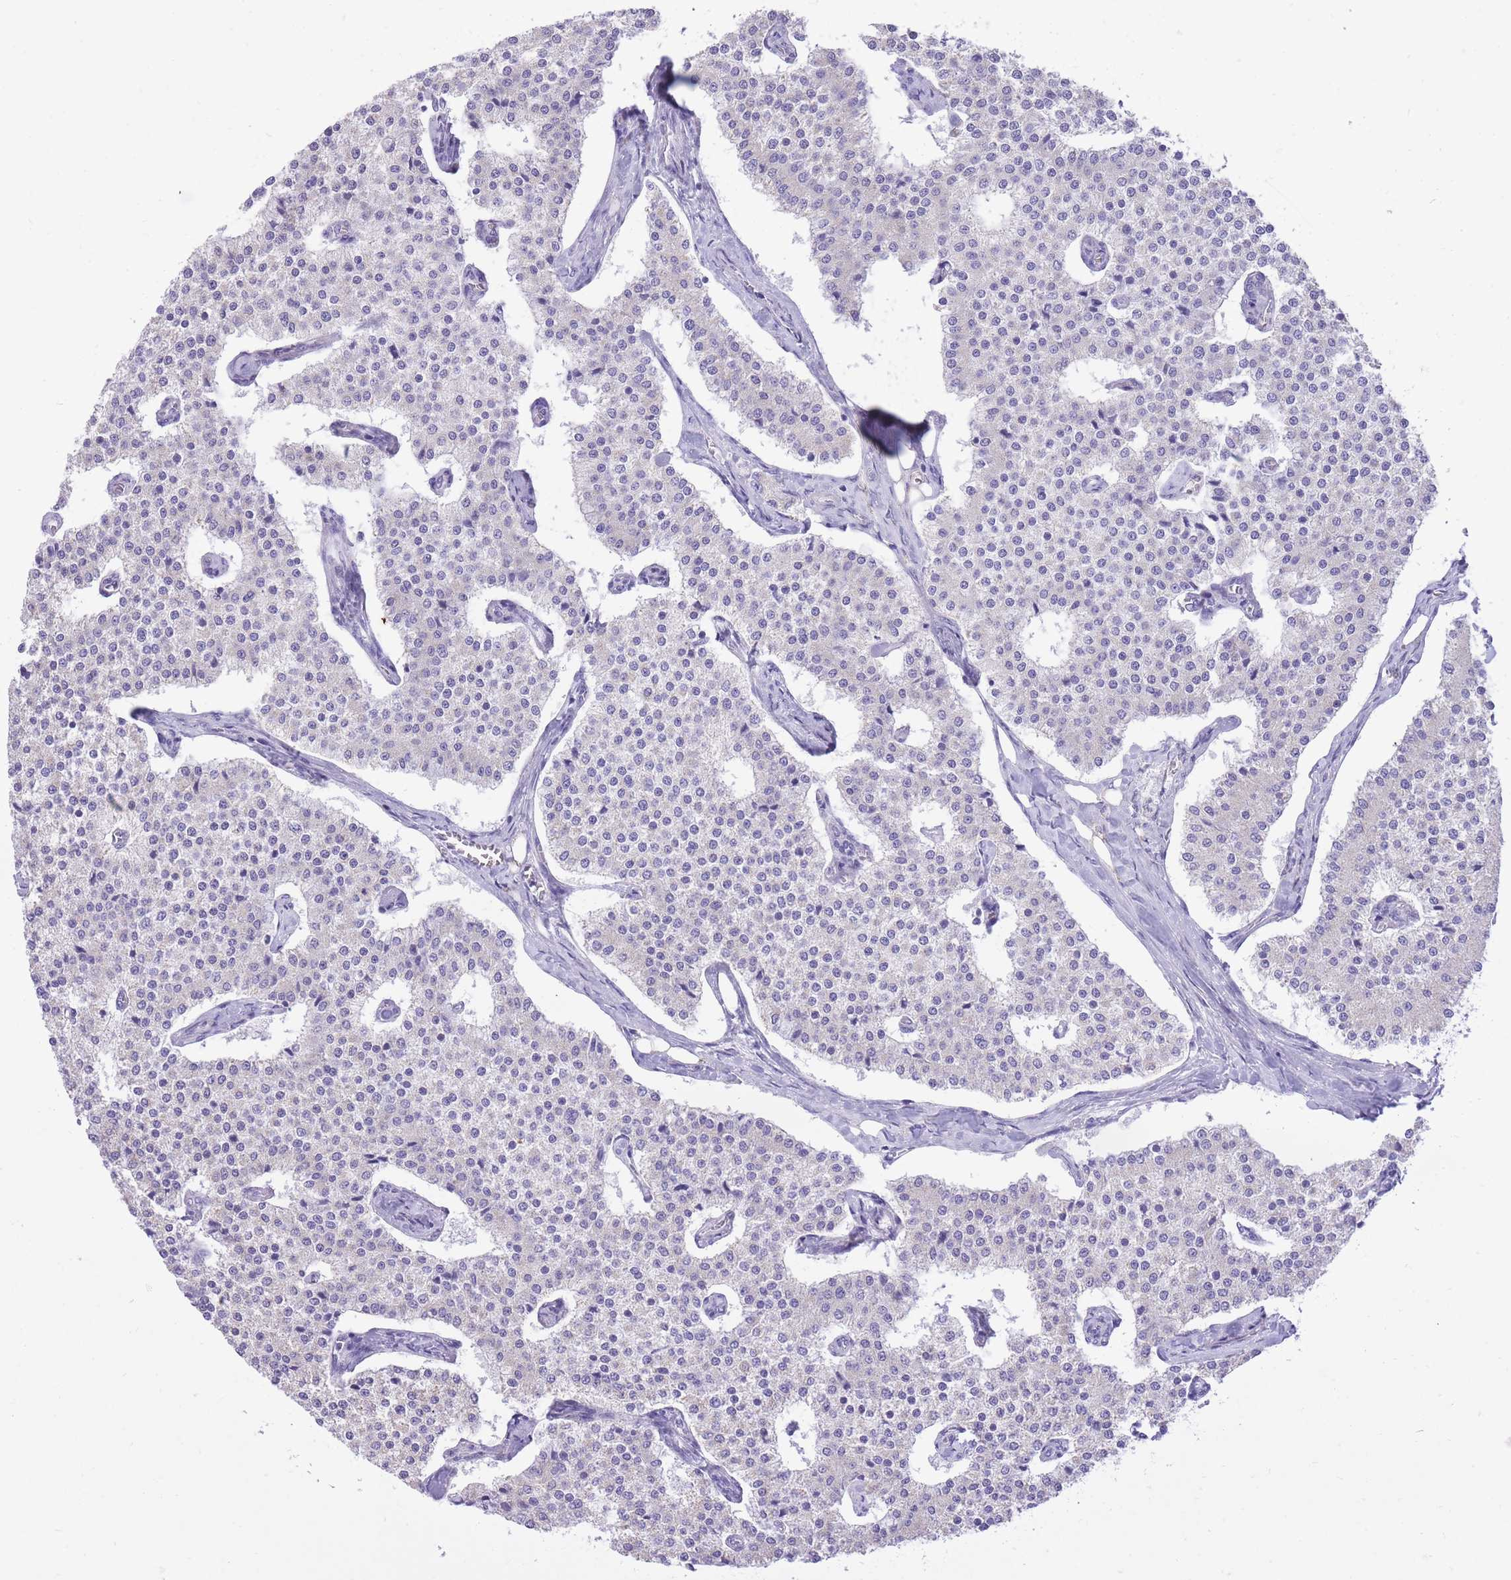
{"staining": {"intensity": "negative", "quantity": "none", "location": "none"}, "tissue": "carcinoid", "cell_type": "Tumor cells", "image_type": "cancer", "snomed": [{"axis": "morphology", "description": "Carcinoid, malignant, NOS"}, {"axis": "topography", "description": "Colon"}], "caption": "IHC image of human malignant carcinoid stained for a protein (brown), which reveals no staining in tumor cells. (DAB (3,3'-diaminobenzidine) immunohistochemistry with hematoxylin counter stain).", "gene": "SLC4A4", "patient": {"sex": "female", "age": 52}}